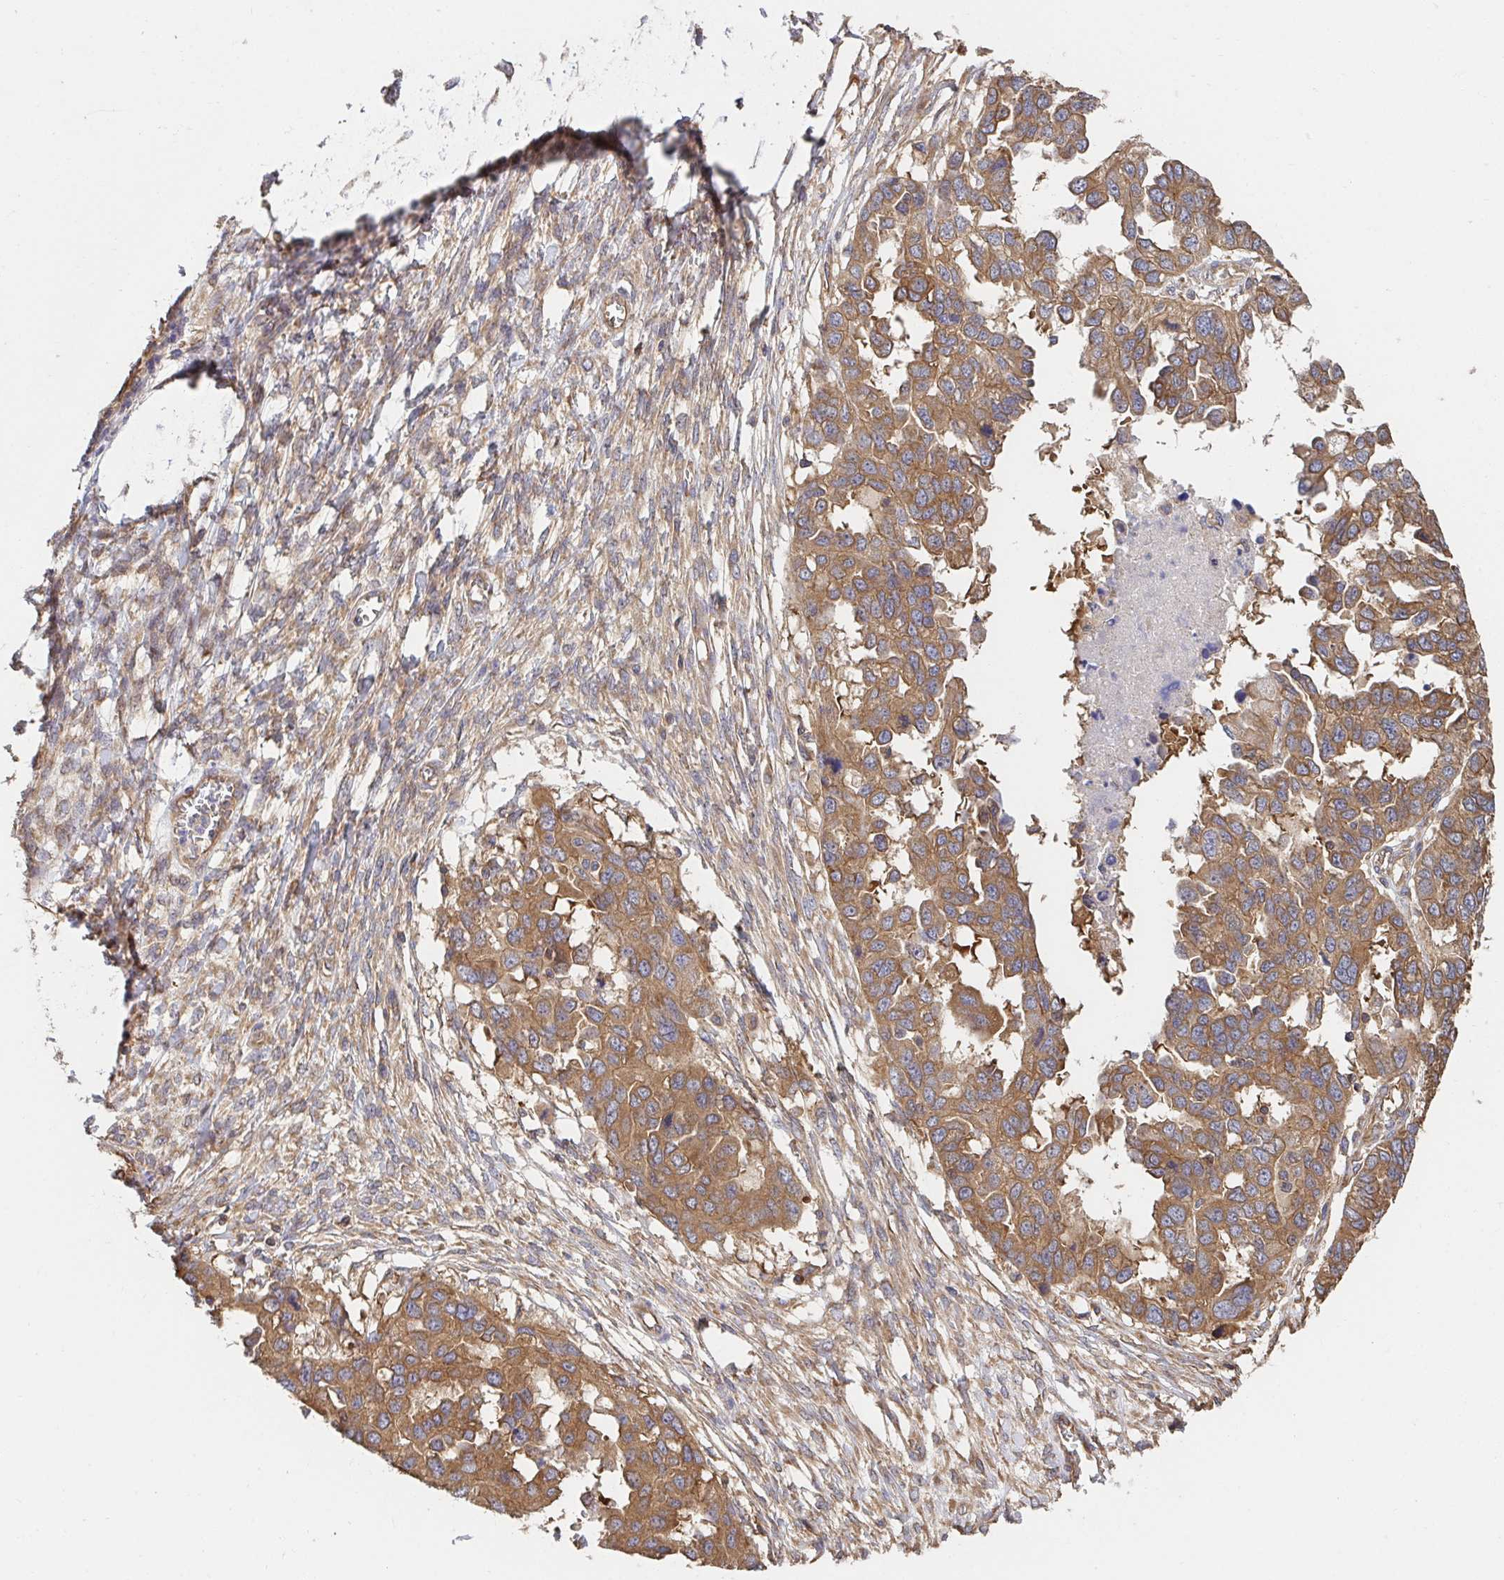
{"staining": {"intensity": "moderate", "quantity": ">75%", "location": "cytoplasmic/membranous"}, "tissue": "ovarian cancer", "cell_type": "Tumor cells", "image_type": "cancer", "snomed": [{"axis": "morphology", "description": "Cystadenocarcinoma, serous, NOS"}, {"axis": "topography", "description": "Ovary"}], "caption": "IHC (DAB) staining of human ovarian serous cystadenocarcinoma displays moderate cytoplasmic/membranous protein positivity in about >75% of tumor cells. Immunohistochemistry (ihc) stains the protein of interest in brown and the nuclei are stained blue.", "gene": "APBB1", "patient": {"sex": "female", "age": 53}}